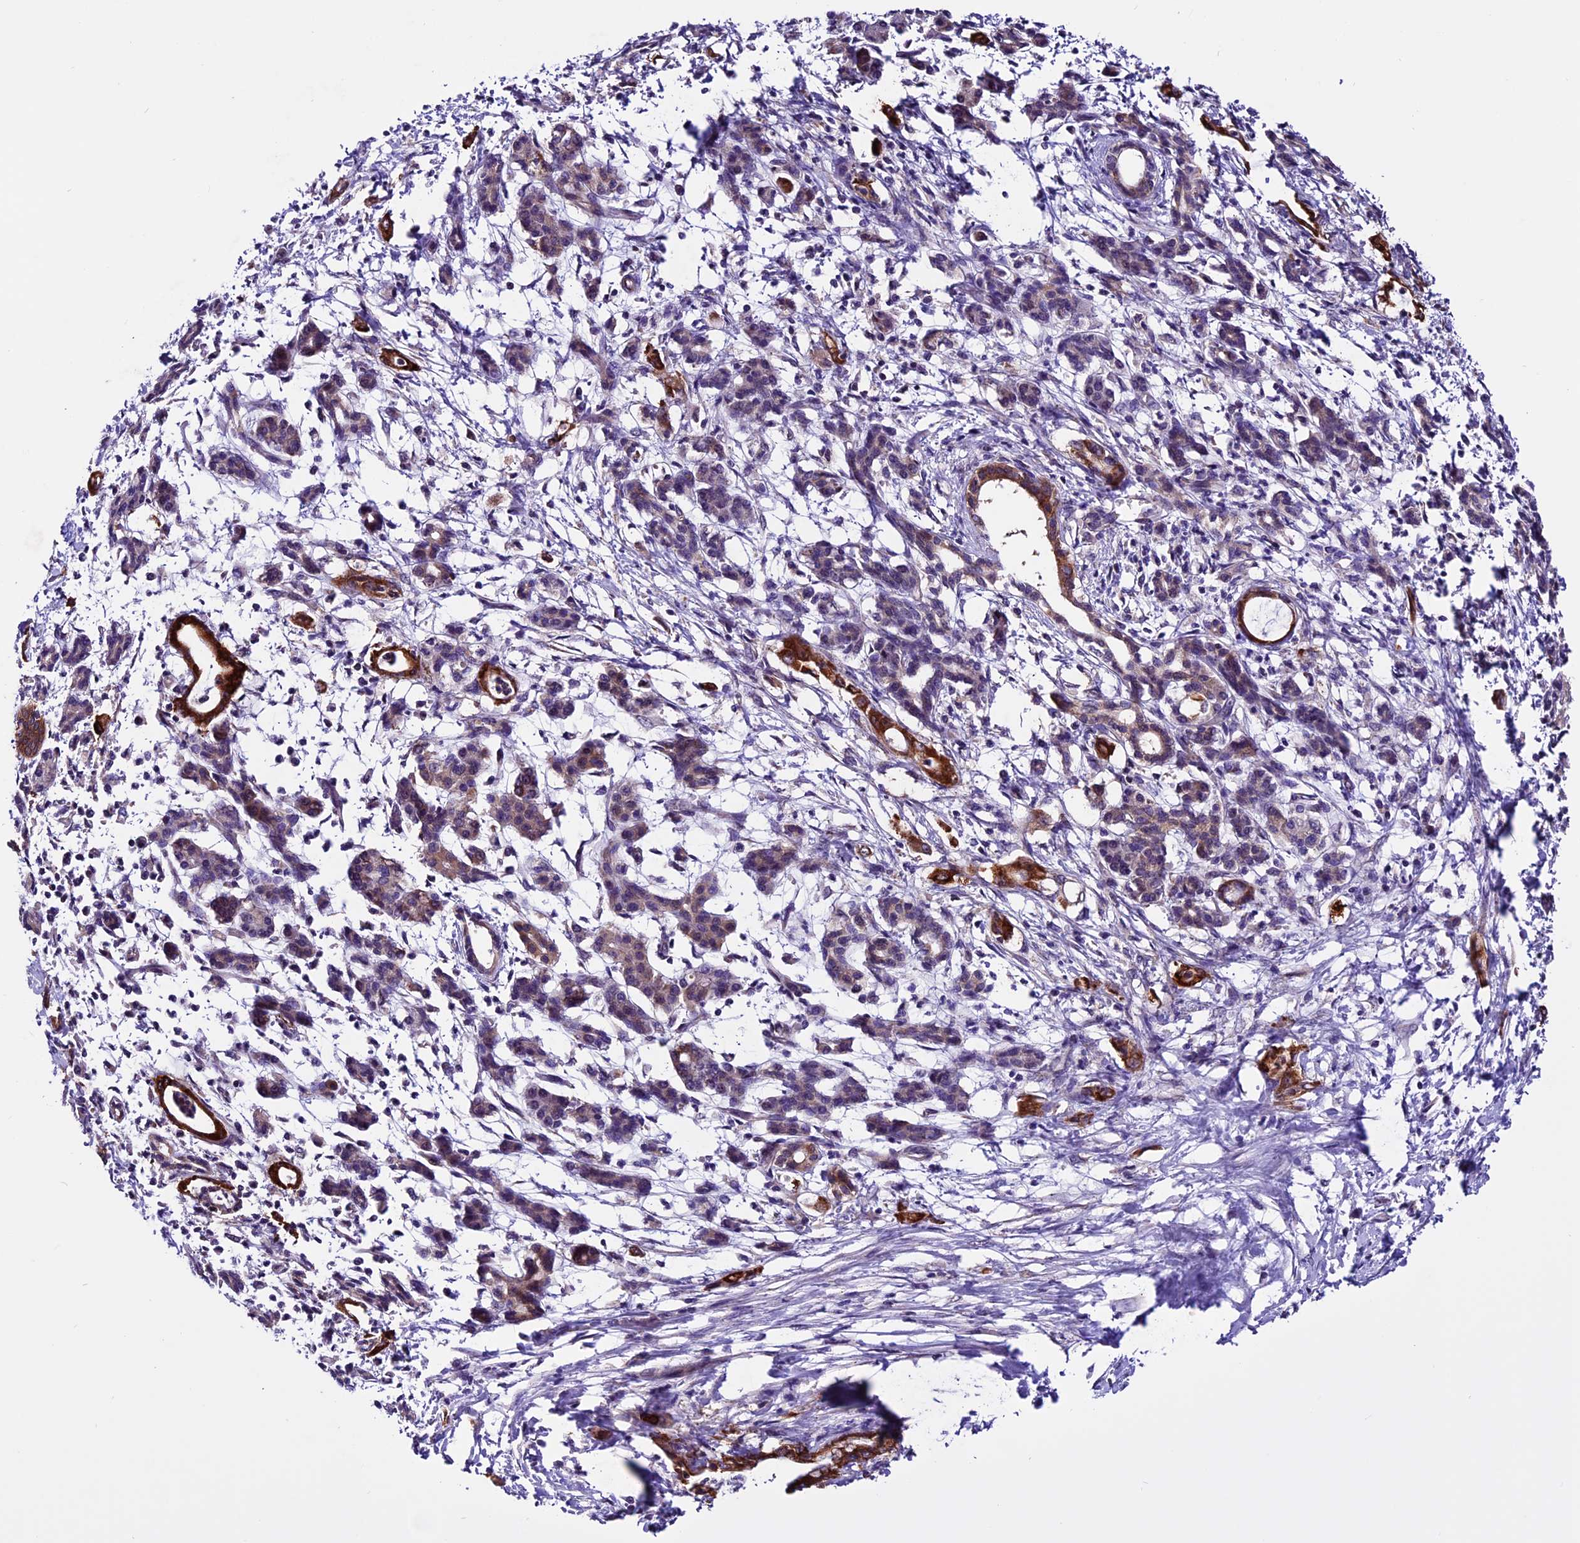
{"staining": {"intensity": "strong", "quantity": "25%-75%", "location": "cytoplasmic/membranous"}, "tissue": "pancreatic cancer", "cell_type": "Tumor cells", "image_type": "cancer", "snomed": [{"axis": "morphology", "description": "Adenocarcinoma, NOS"}, {"axis": "topography", "description": "Pancreas"}], "caption": "Immunohistochemical staining of human pancreatic adenocarcinoma demonstrates high levels of strong cytoplasmic/membranous expression in about 25%-75% of tumor cells.", "gene": "RINL", "patient": {"sex": "female", "age": 55}}